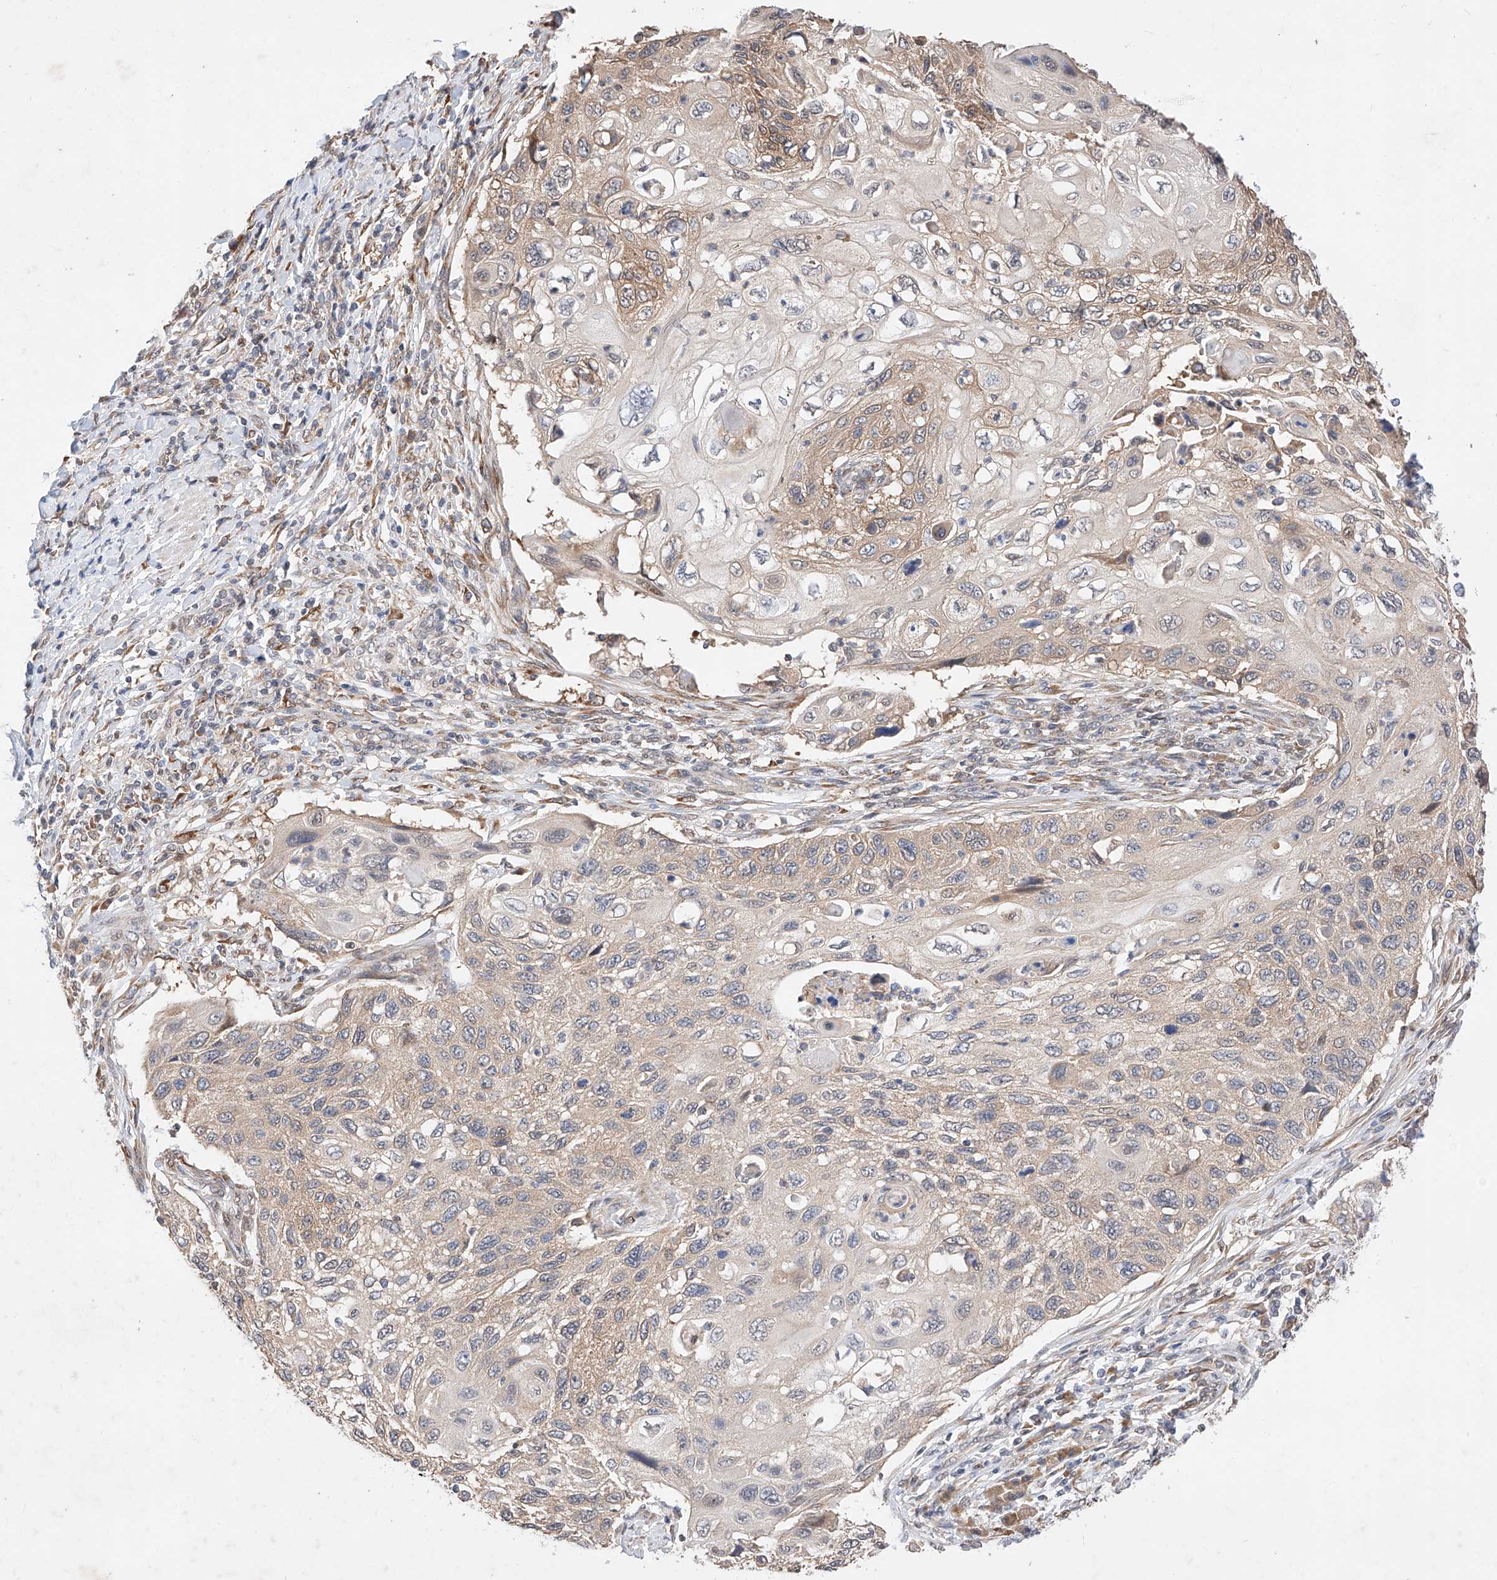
{"staining": {"intensity": "weak", "quantity": "<25%", "location": "cytoplasmic/membranous"}, "tissue": "cervical cancer", "cell_type": "Tumor cells", "image_type": "cancer", "snomed": [{"axis": "morphology", "description": "Squamous cell carcinoma, NOS"}, {"axis": "topography", "description": "Cervix"}], "caption": "The photomicrograph displays no significant positivity in tumor cells of cervical cancer. (DAB IHC visualized using brightfield microscopy, high magnification).", "gene": "ZSCAN4", "patient": {"sex": "female", "age": 70}}